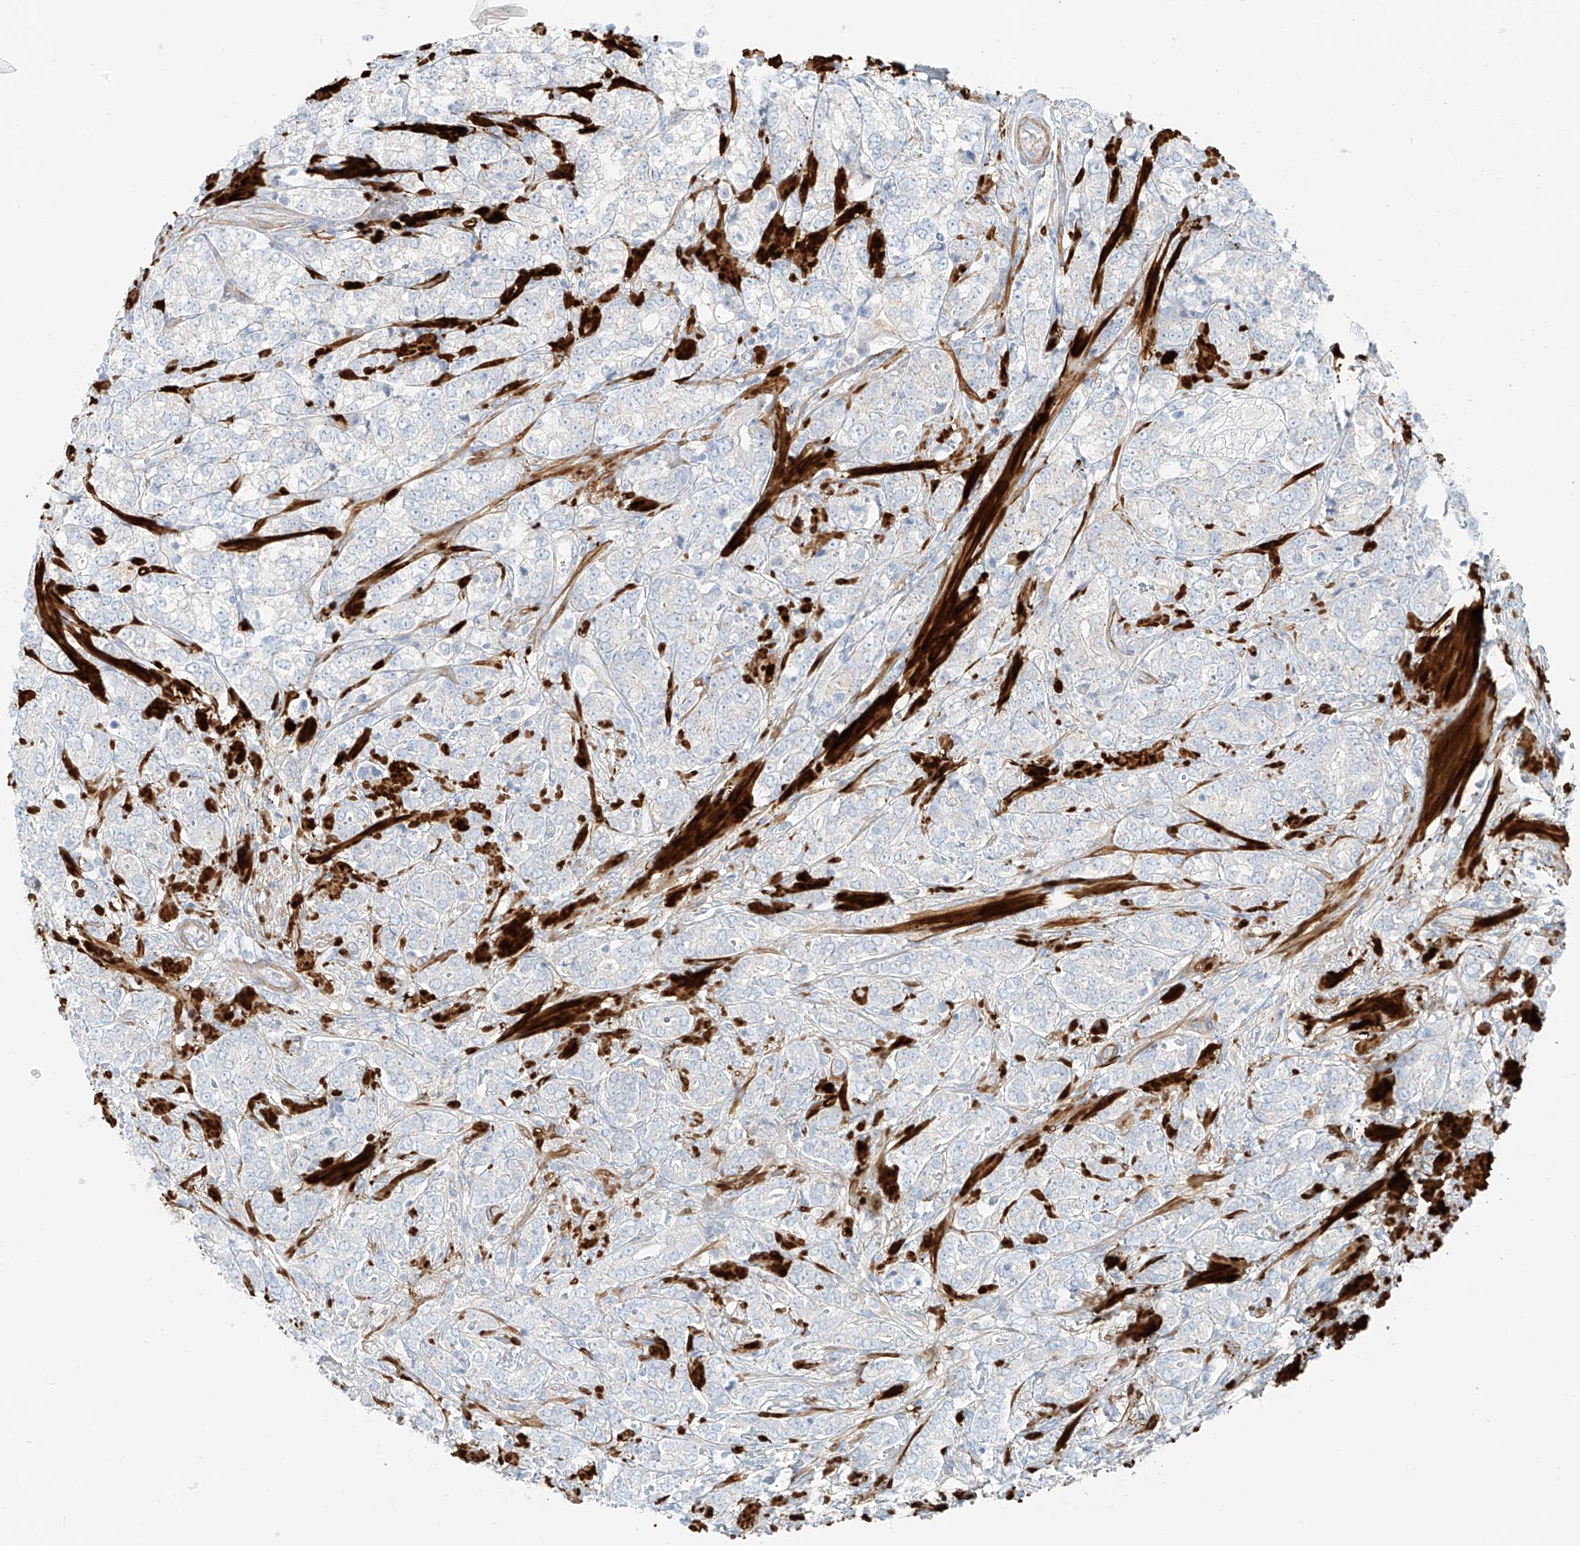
{"staining": {"intensity": "negative", "quantity": "none", "location": "none"}, "tissue": "prostate cancer", "cell_type": "Tumor cells", "image_type": "cancer", "snomed": [{"axis": "morphology", "description": "Adenocarcinoma, High grade"}, {"axis": "topography", "description": "Prostate"}], "caption": "Tumor cells are negative for brown protein staining in prostate cancer (adenocarcinoma (high-grade)).", "gene": "SMCP", "patient": {"sex": "male", "age": 69}}